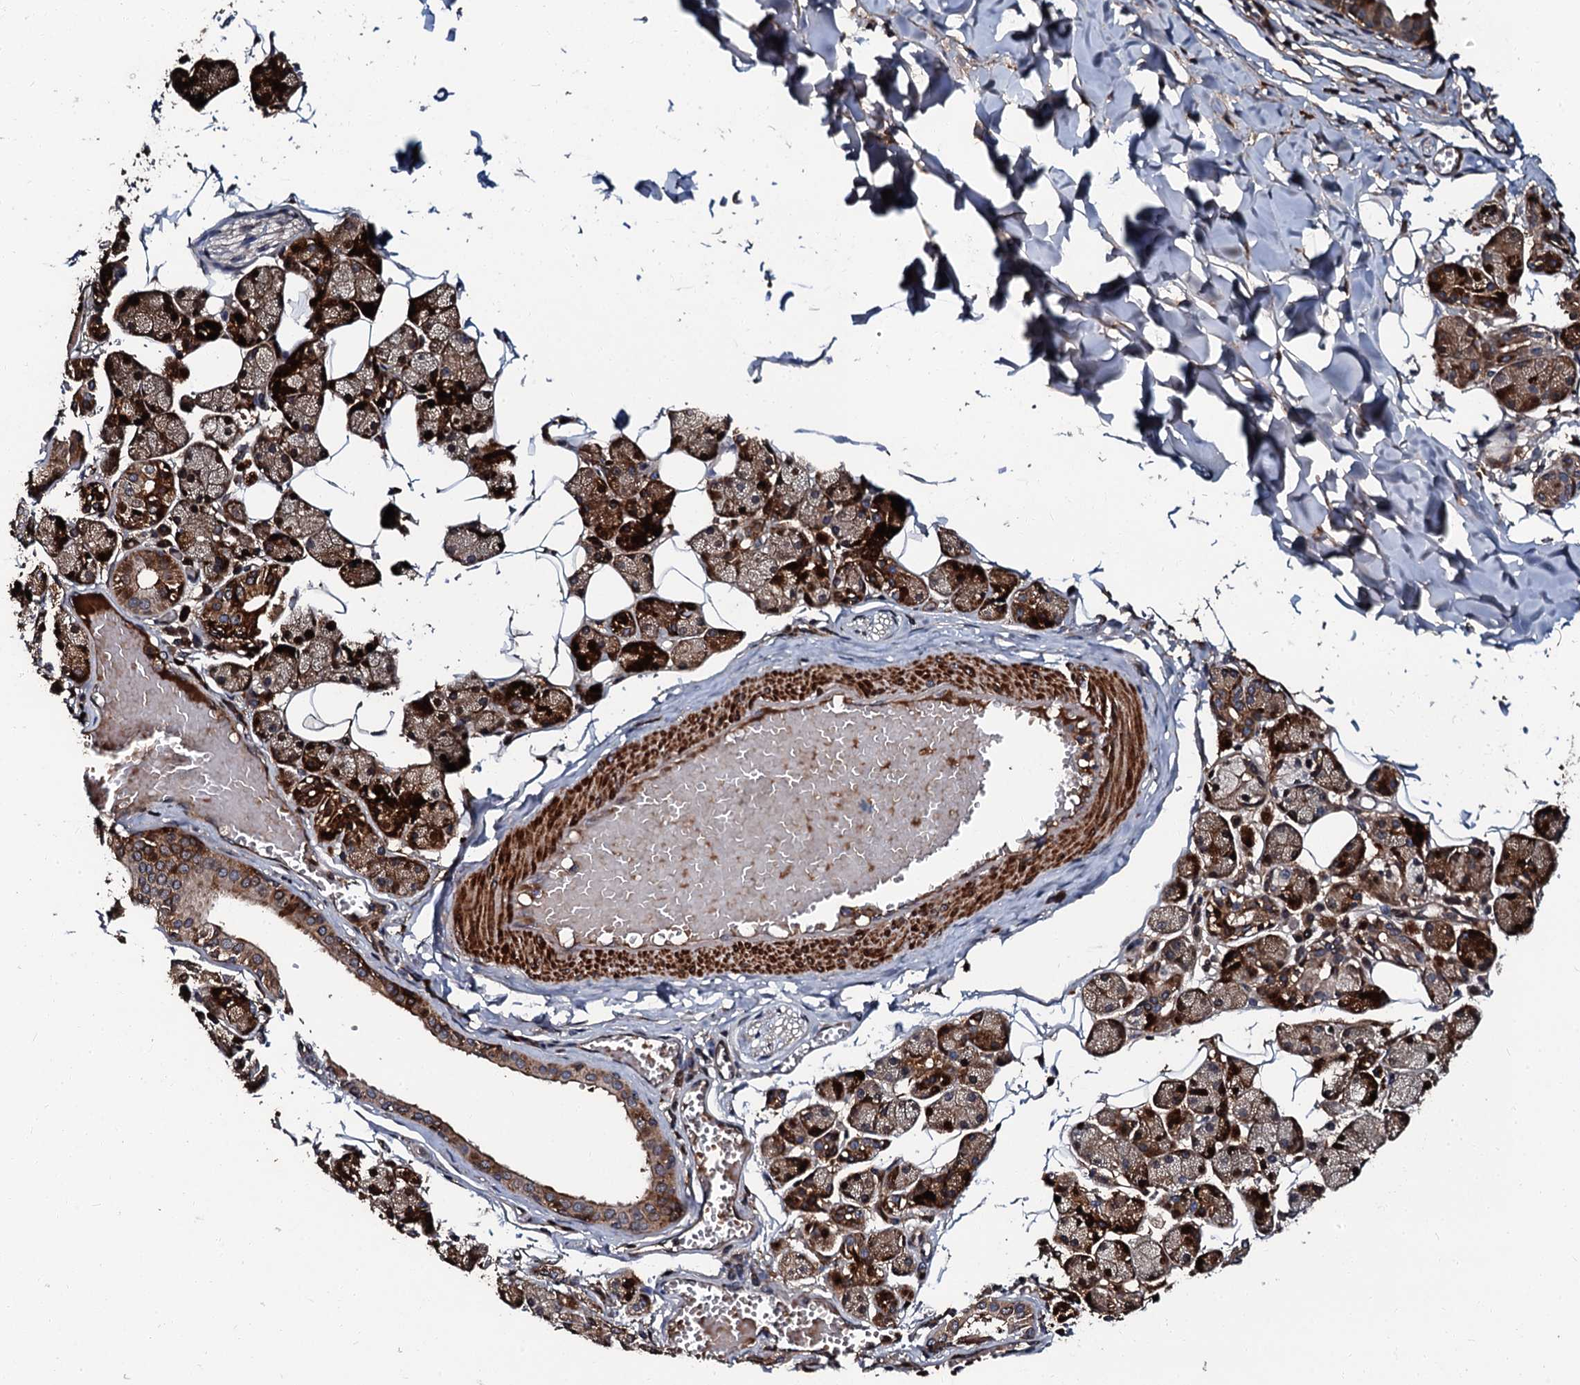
{"staining": {"intensity": "strong", "quantity": "25%-75%", "location": "cytoplasmic/membranous"}, "tissue": "salivary gland", "cell_type": "Glandular cells", "image_type": "normal", "snomed": [{"axis": "morphology", "description": "Normal tissue, NOS"}, {"axis": "topography", "description": "Salivary gland"}], "caption": "Immunohistochemical staining of normal salivary gland shows 25%-75% levels of strong cytoplasmic/membranous protein staining in approximately 25%-75% of glandular cells. (DAB (3,3'-diaminobenzidine) IHC with brightfield microscopy, high magnification).", "gene": "N4BP1", "patient": {"sex": "female", "age": 33}}